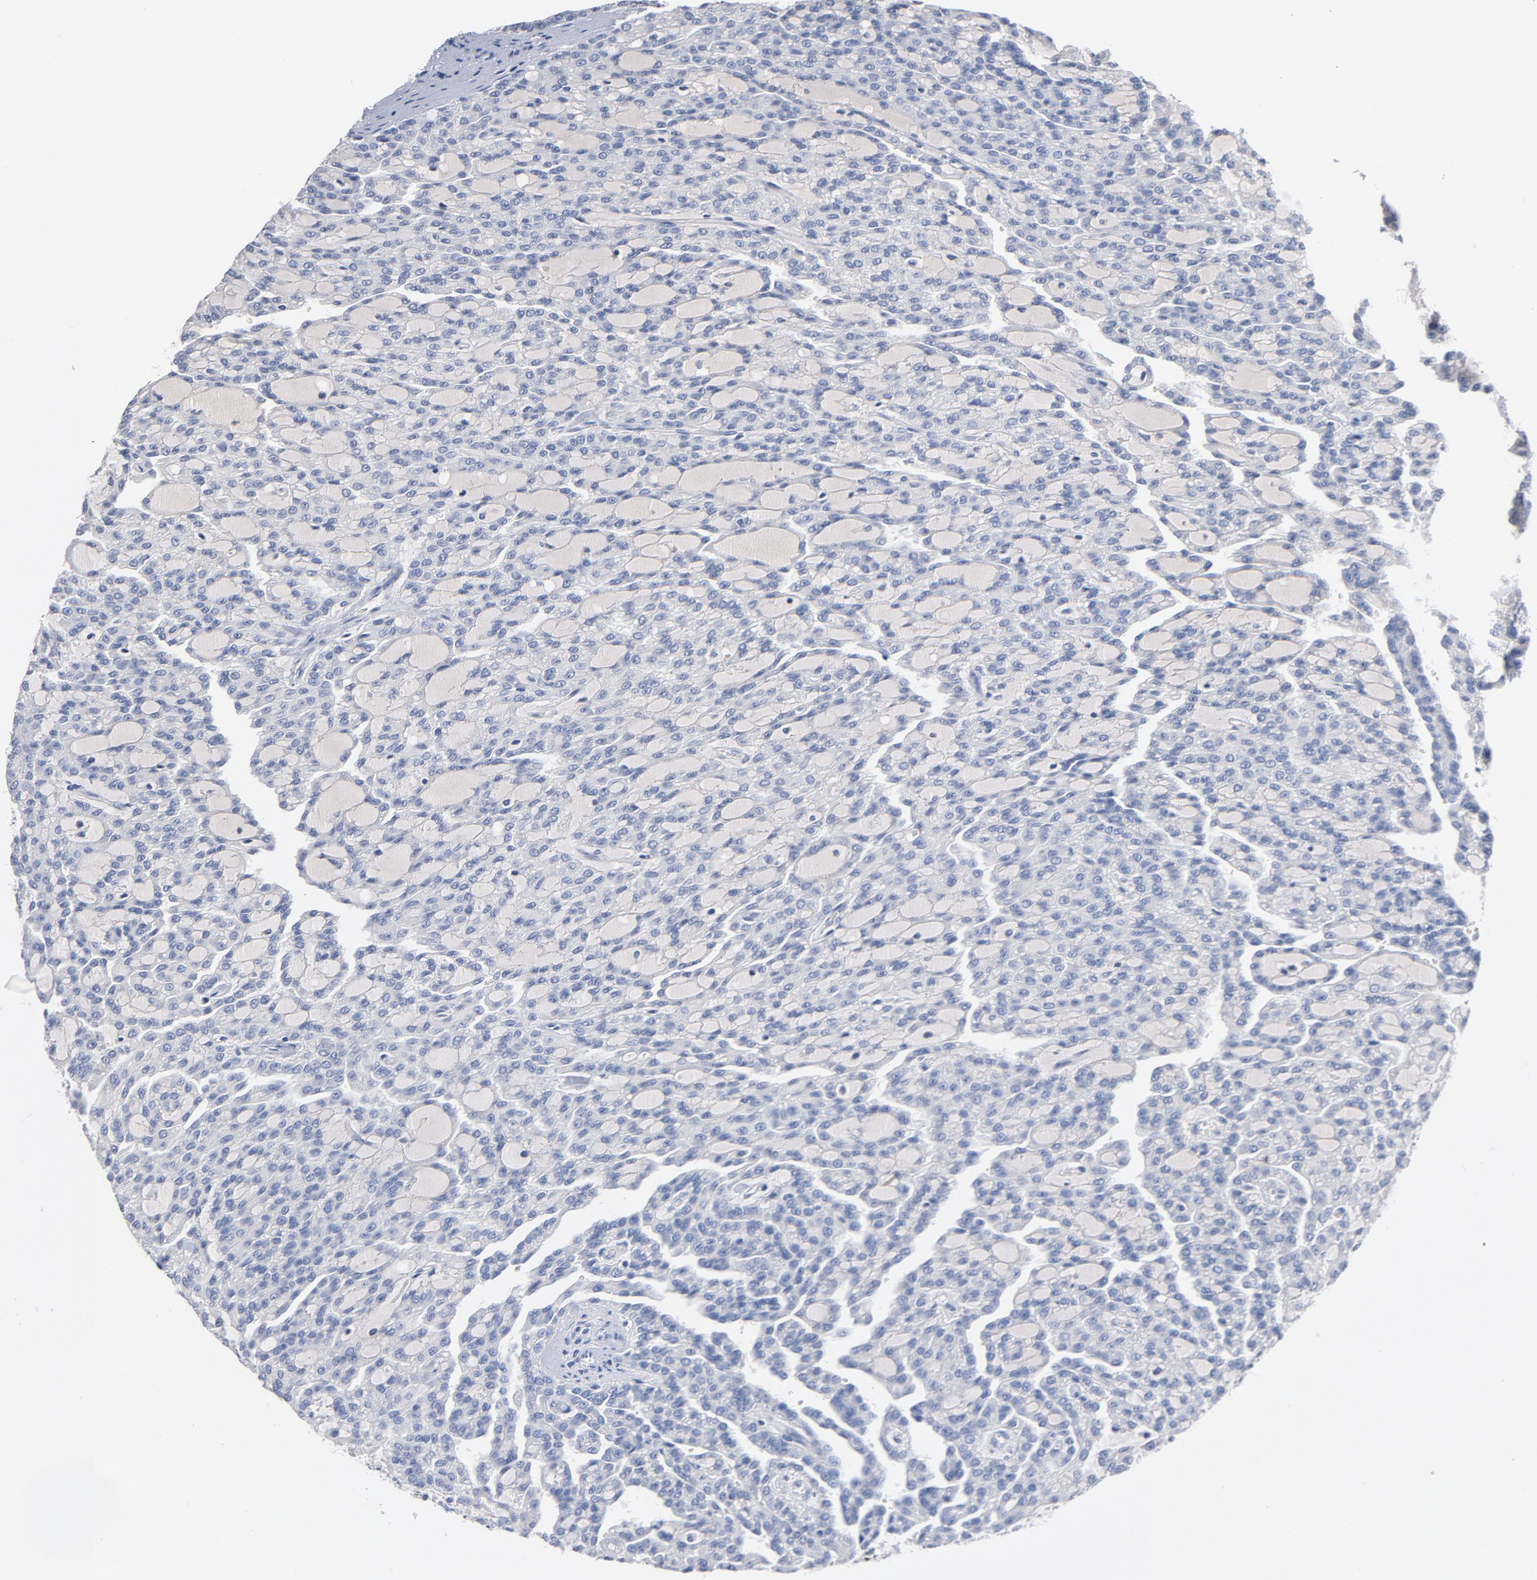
{"staining": {"intensity": "negative", "quantity": "none", "location": "none"}, "tissue": "renal cancer", "cell_type": "Tumor cells", "image_type": "cancer", "snomed": [{"axis": "morphology", "description": "Adenocarcinoma, NOS"}, {"axis": "topography", "description": "Kidney"}], "caption": "The immunohistochemistry (IHC) histopathology image has no significant positivity in tumor cells of renal cancer tissue. The staining is performed using DAB brown chromogen with nuclei counter-stained in using hematoxylin.", "gene": "ZCCHC13", "patient": {"sex": "male", "age": 63}}